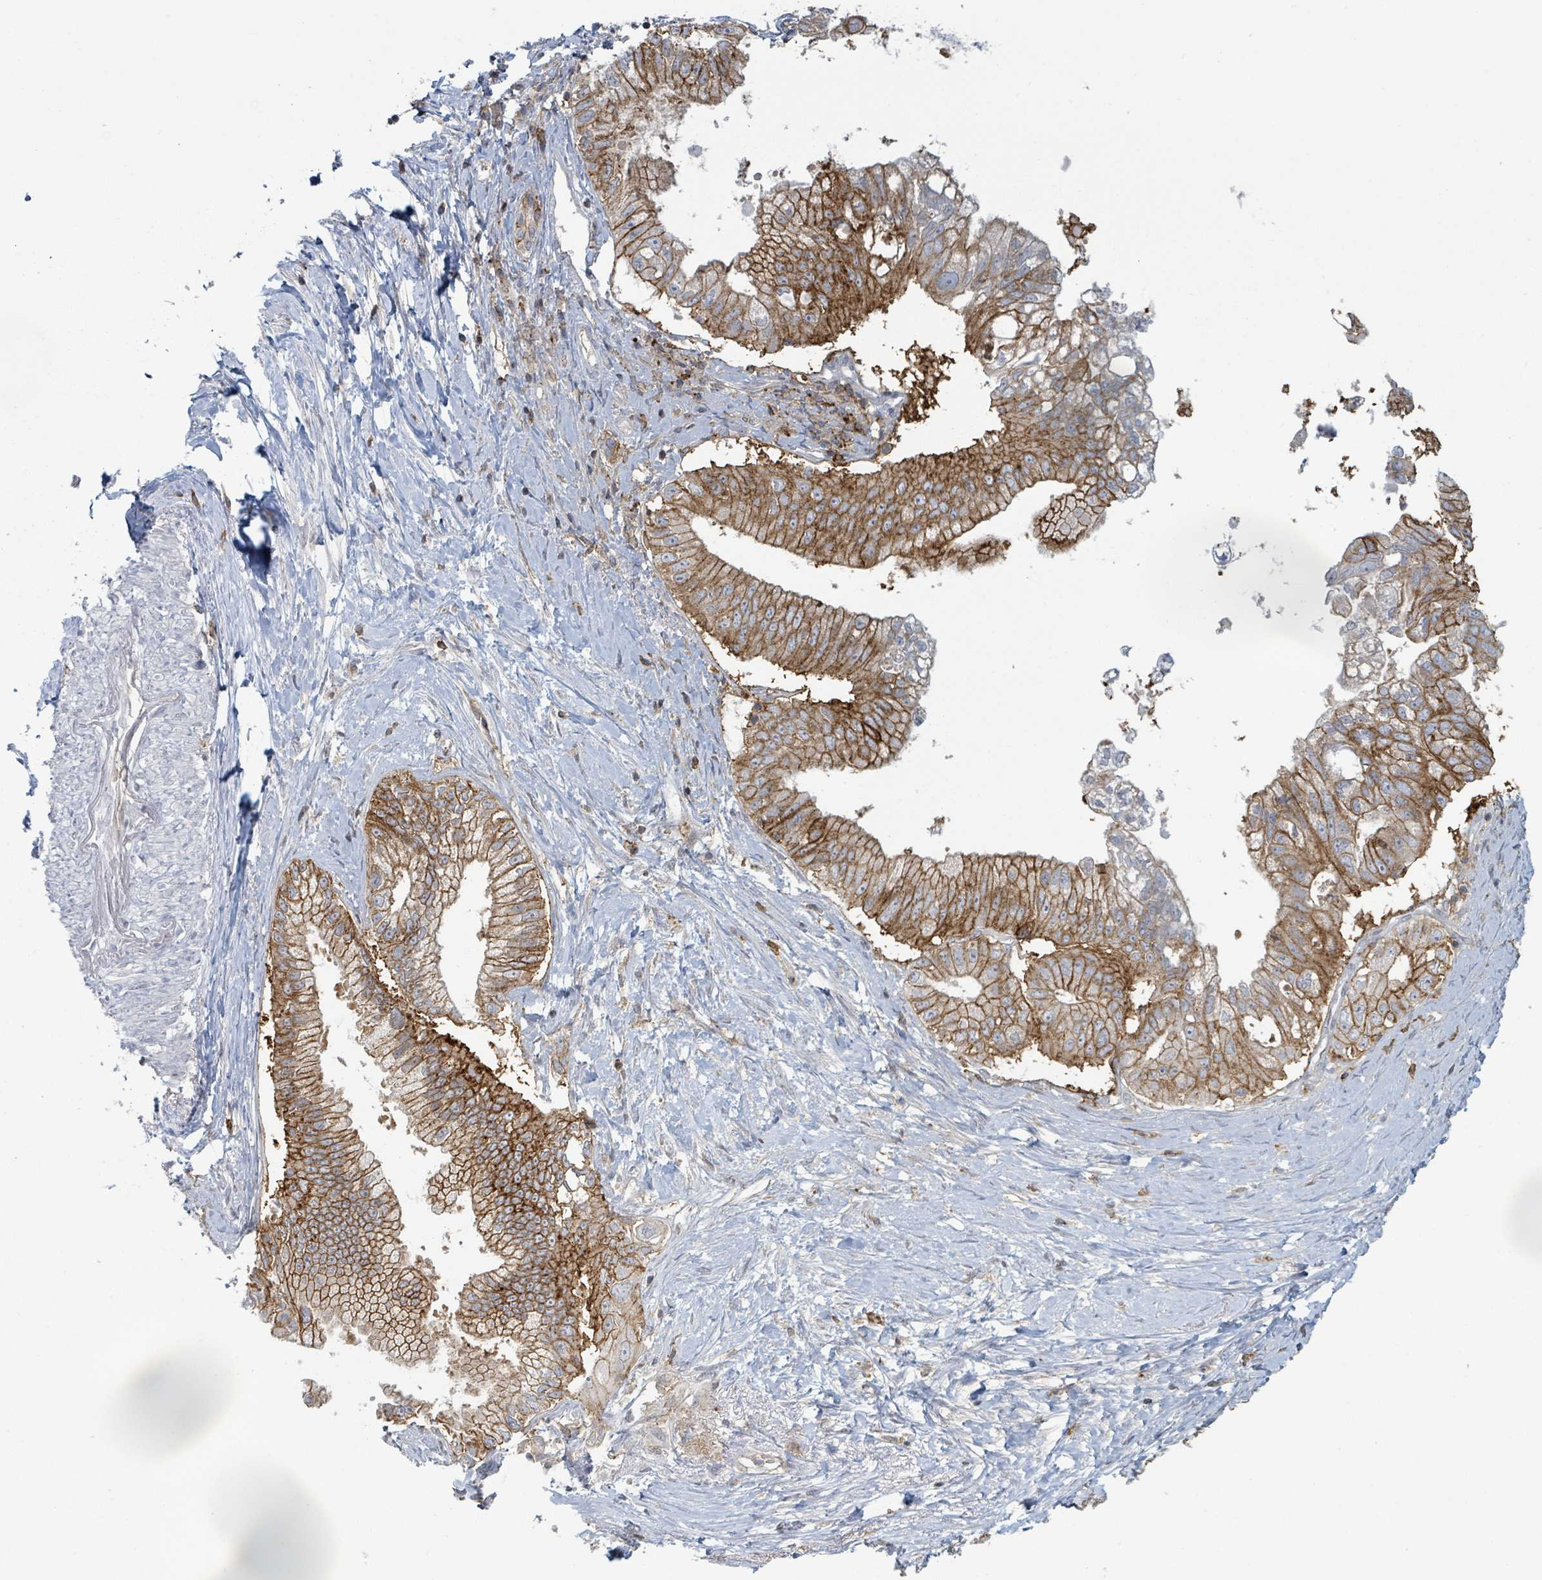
{"staining": {"intensity": "strong", "quantity": ">75%", "location": "cytoplasmic/membranous"}, "tissue": "pancreatic cancer", "cell_type": "Tumor cells", "image_type": "cancer", "snomed": [{"axis": "morphology", "description": "Adenocarcinoma, NOS"}, {"axis": "topography", "description": "Pancreas"}], "caption": "Immunohistochemistry (DAB) staining of pancreatic cancer reveals strong cytoplasmic/membranous protein expression in about >75% of tumor cells. (Stains: DAB in brown, nuclei in blue, Microscopy: brightfield microscopy at high magnification).", "gene": "TNFRSF14", "patient": {"sex": "male", "age": 70}}